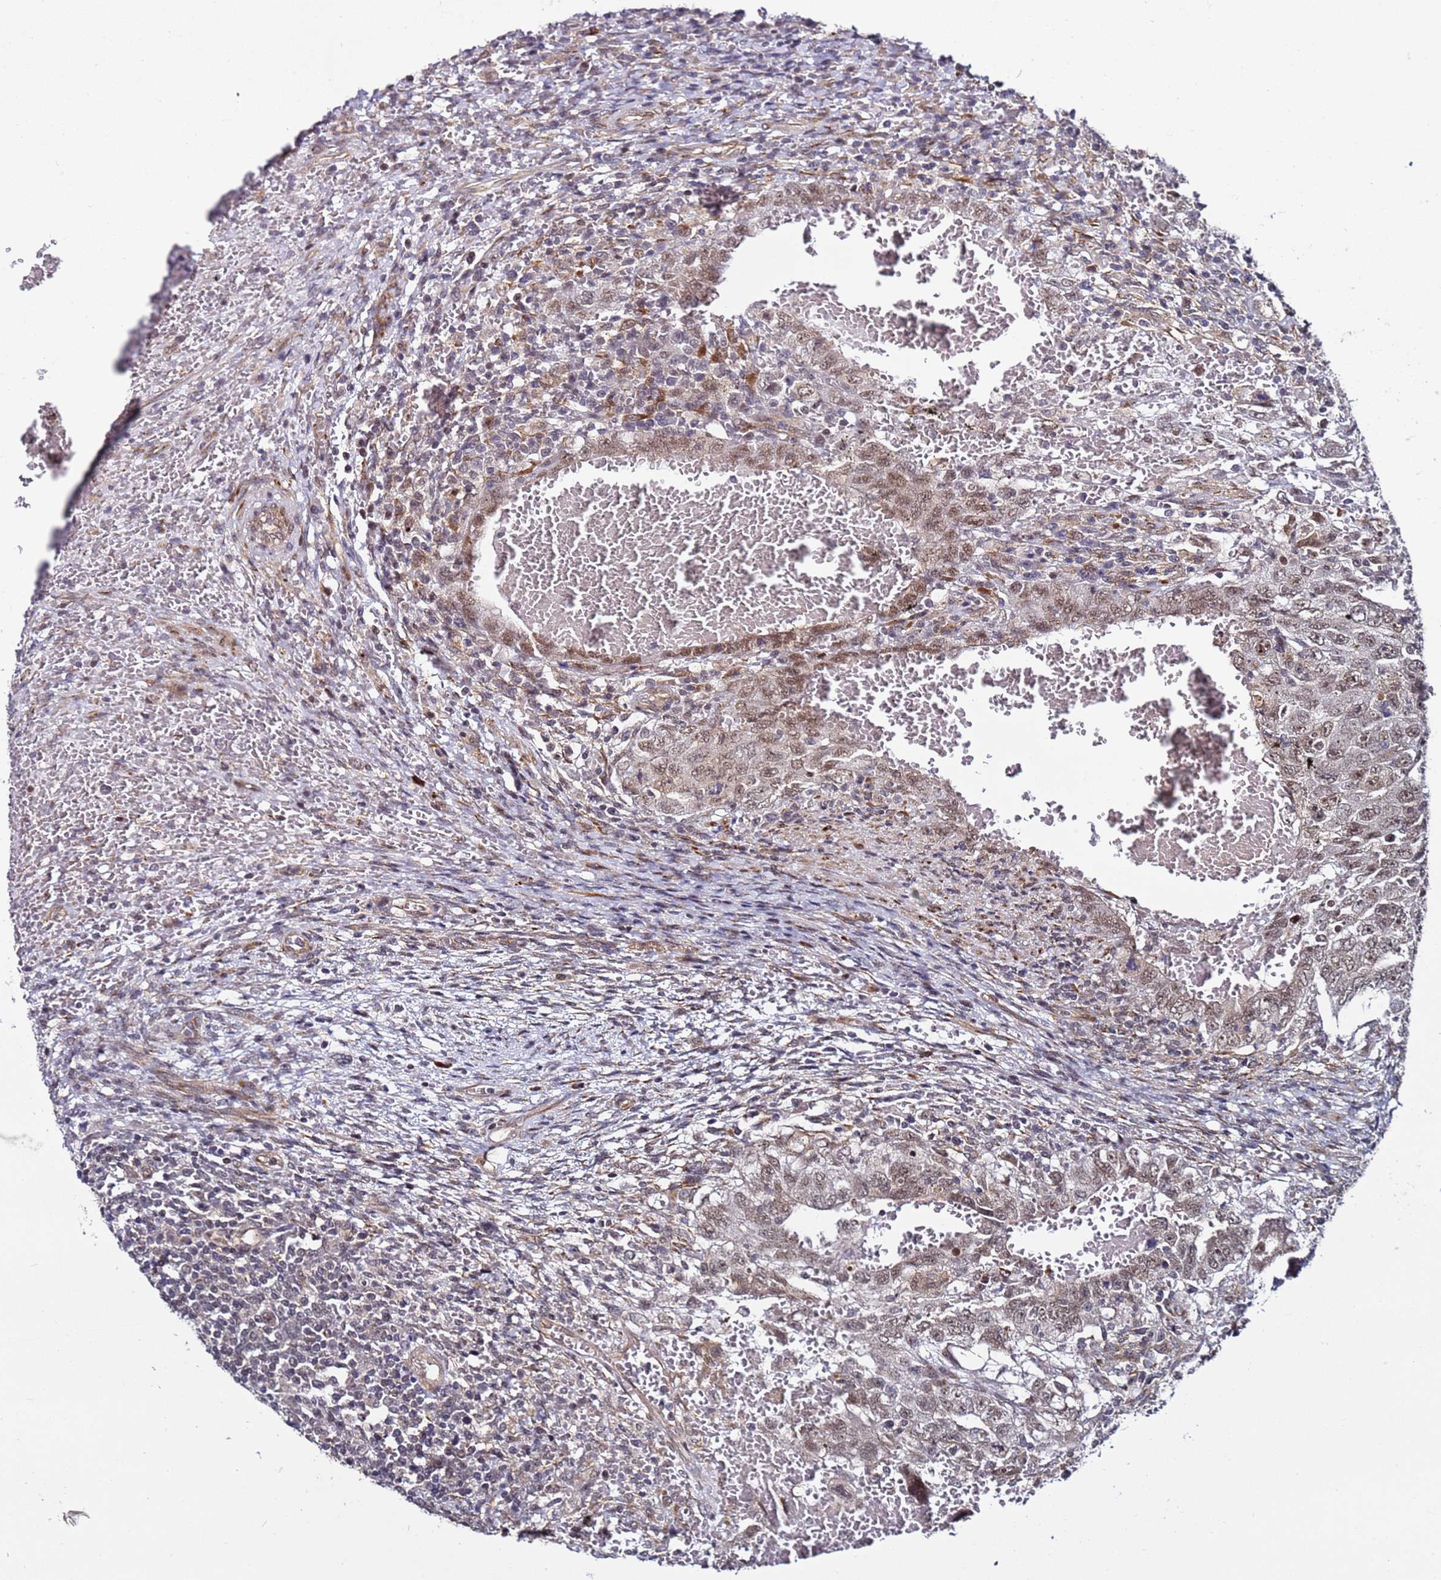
{"staining": {"intensity": "moderate", "quantity": ">75%", "location": "nuclear"}, "tissue": "testis cancer", "cell_type": "Tumor cells", "image_type": "cancer", "snomed": [{"axis": "morphology", "description": "Carcinoma, Embryonal, NOS"}, {"axis": "topography", "description": "Testis"}], "caption": "Brown immunohistochemical staining in human embryonal carcinoma (testis) exhibits moderate nuclear staining in about >75% of tumor cells. Using DAB (brown) and hematoxylin (blue) stains, captured at high magnification using brightfield microscopy.", "gene": "POLR2D", "patient": {"sex": "male", "age": 26}}